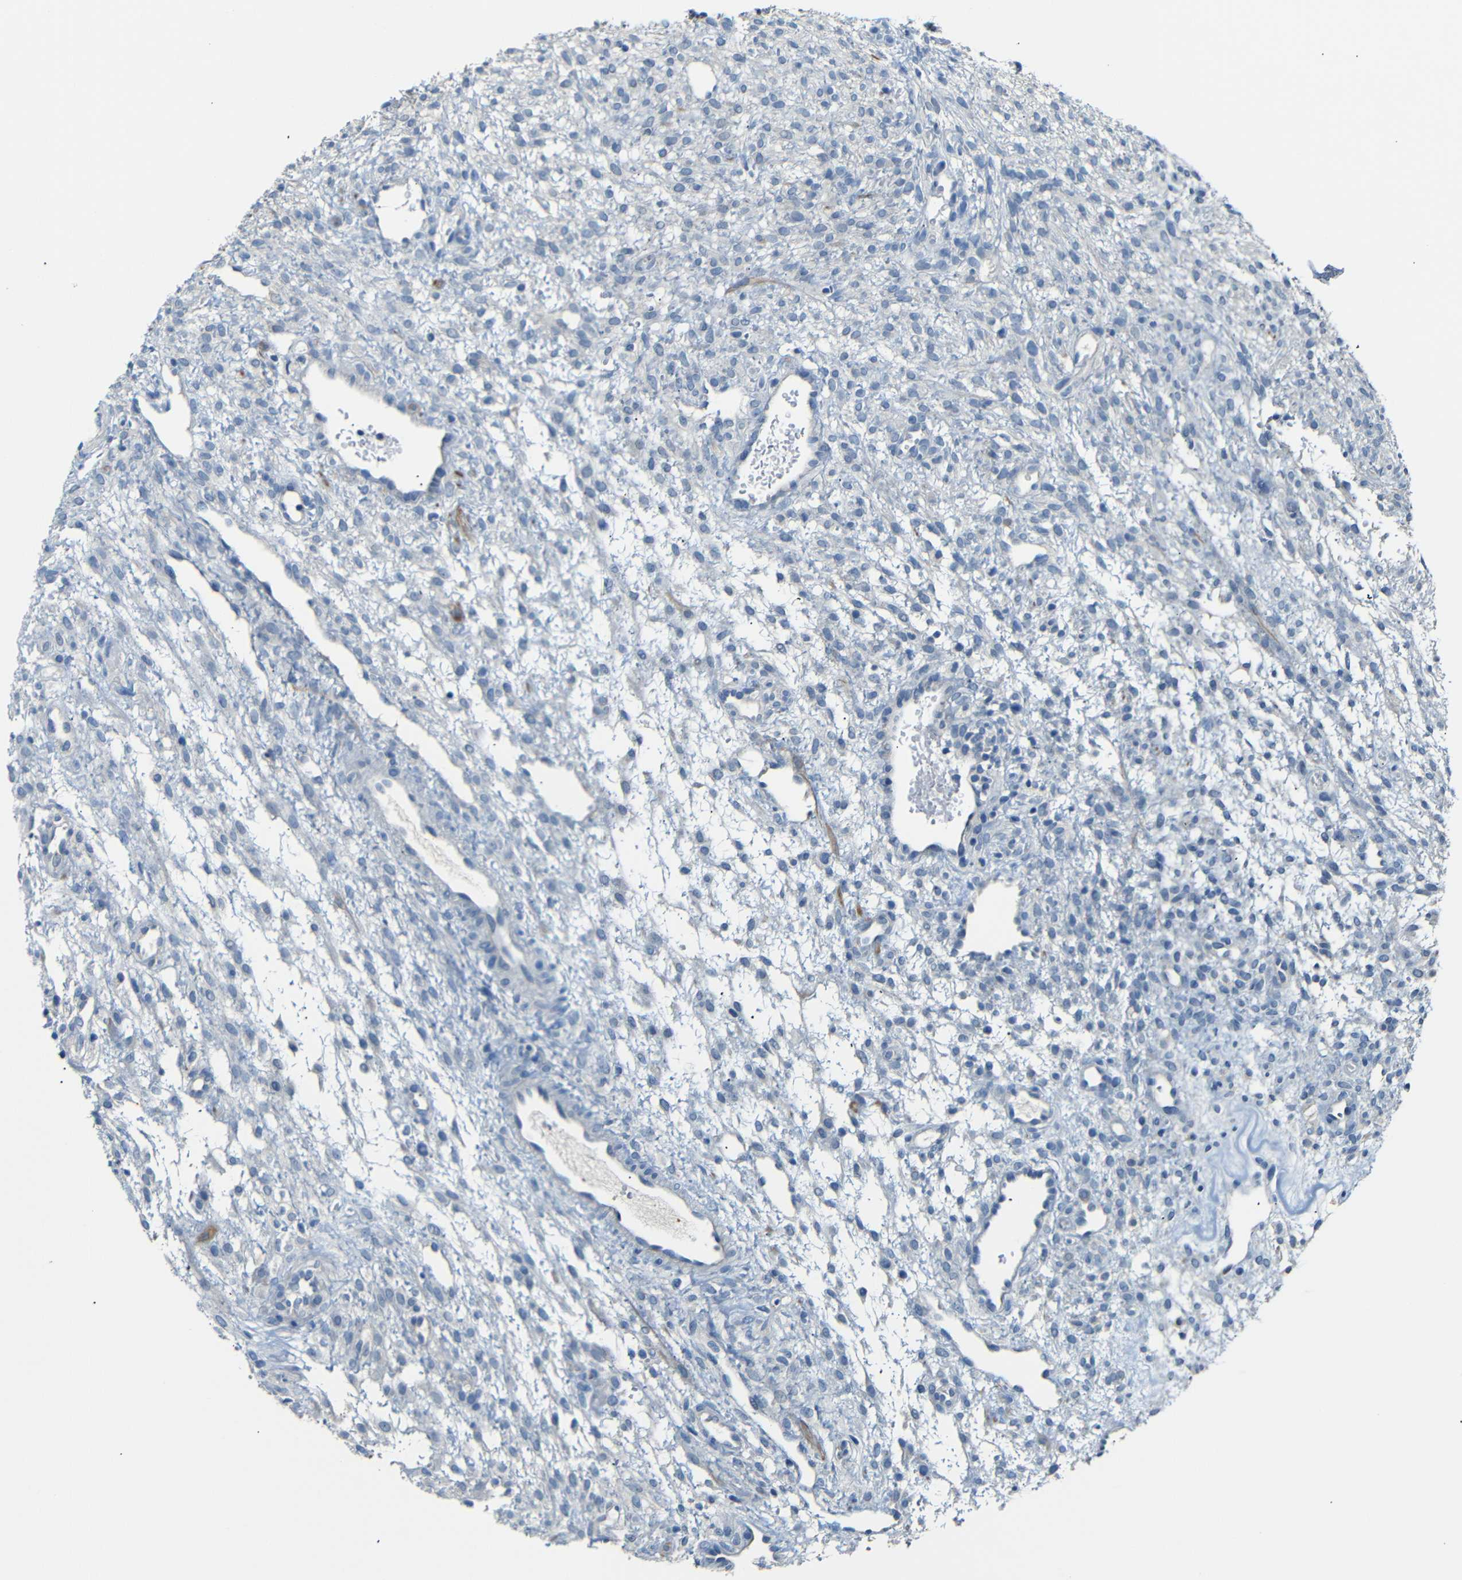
{"staining": {"intensity": "weak", "quantity": ">75%", "location": "cytoplasmic/membranous"}, "tissue": "ovary", "cell_type": "Follicle cells", "image_type": "normal", "snomed": [{"axis": "morphology", "description": "Normal tissue, NOS"}, {"axis": "morphology", "description": "Cyst, NOS"}, {"axis": "topography", "description": "Ovary"}], "caption": "Benign ovary exhibits weak cytoplasmic/membranous staining in approximately >75% of follicle cells (DAB (3,3'-diaminobenzidine) IHC with brightfield microscopy, high magnification)..", "gene": "SFN", "patient": {"sex": "female", "age": 18}}